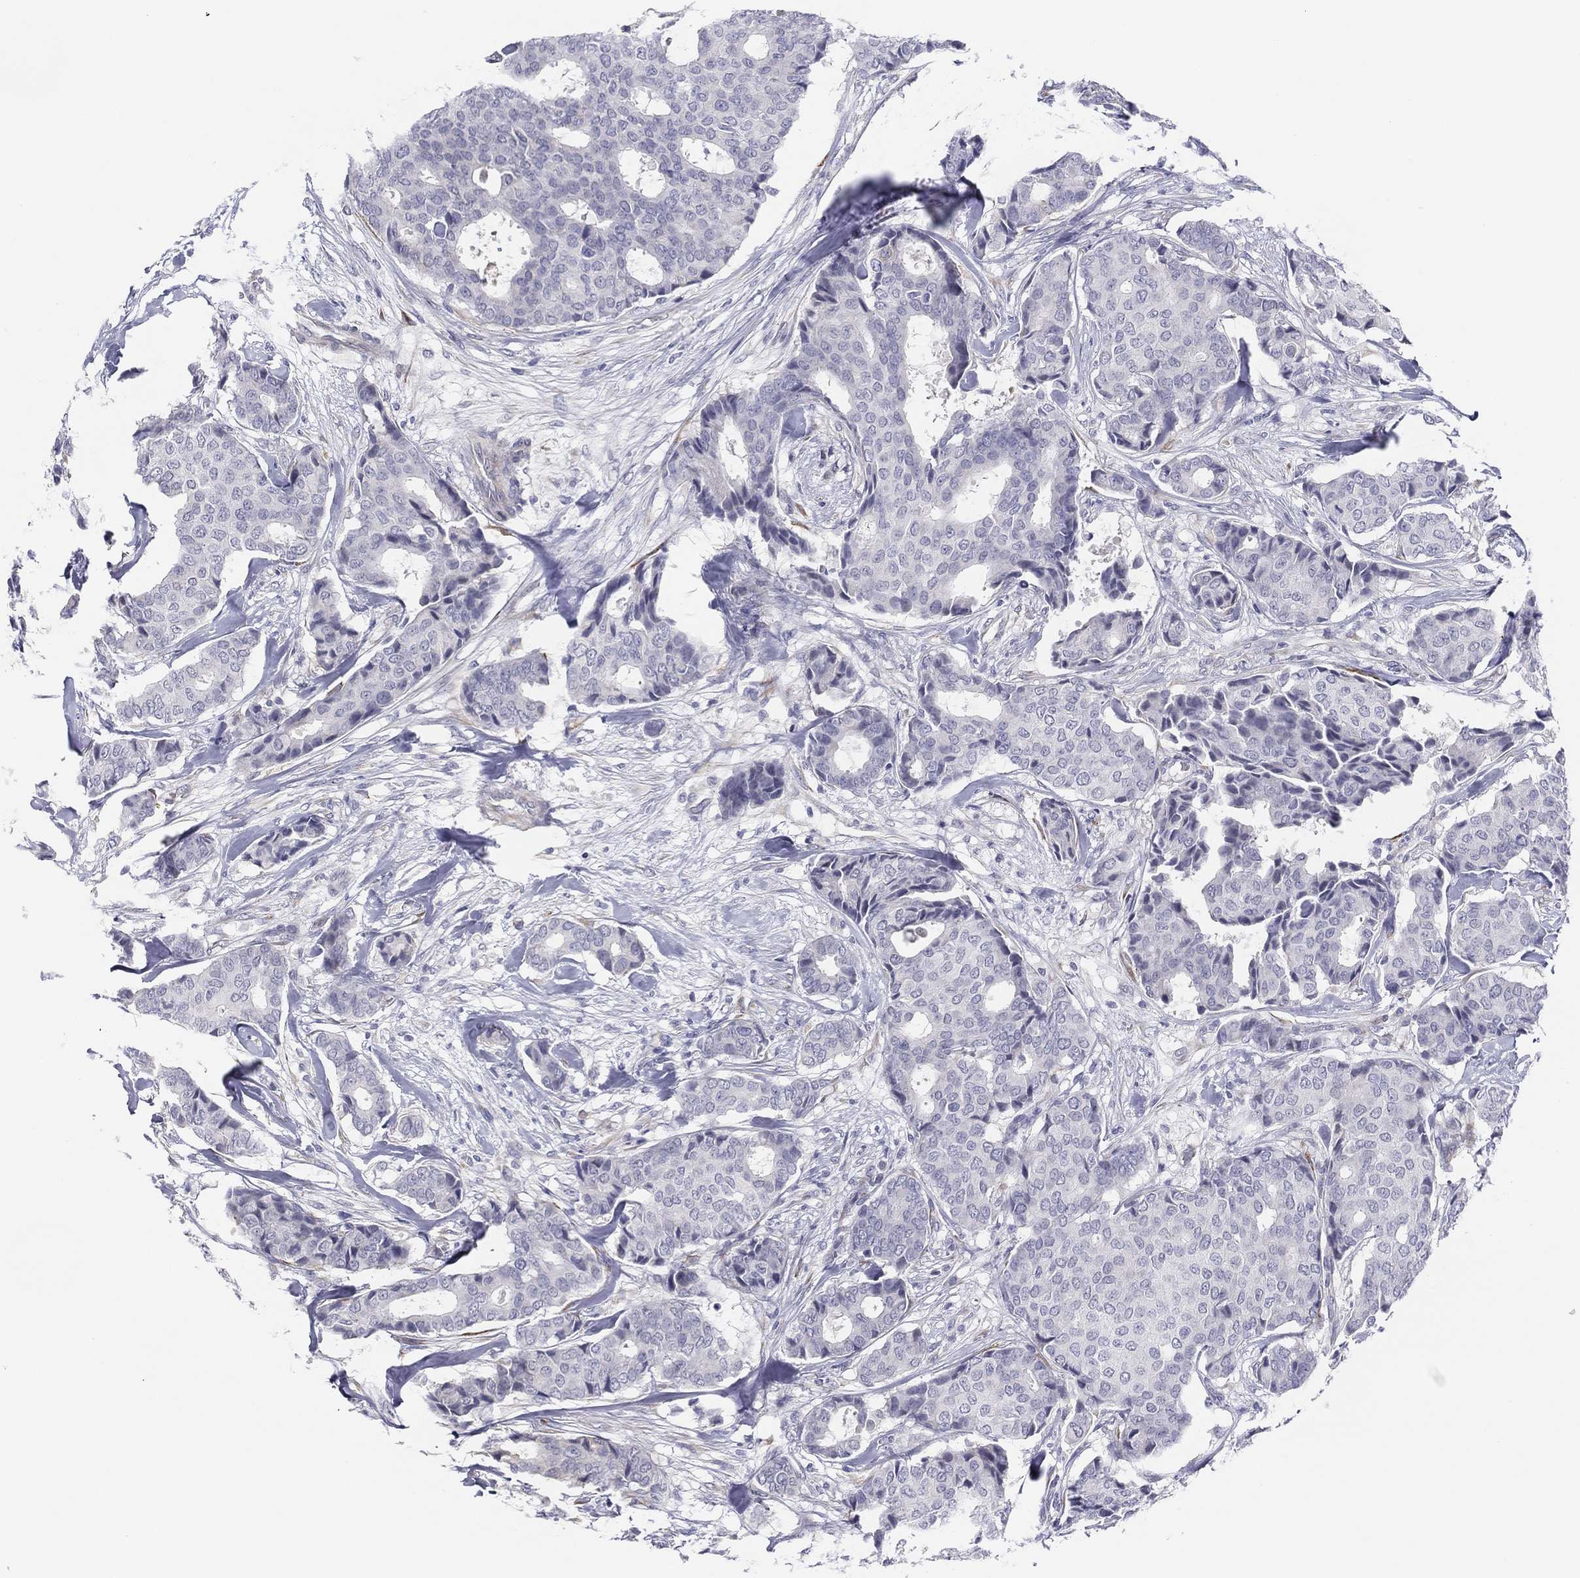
{"staining": {"intensity": "negative", "quantity": "none", "location": "none"}, "tissue": "breast cancer", "cell_type": "Tumor cells", "image_type": "cancer", "snomed": [{"axis": "morphology", "description": "Duct carcinoma"}, {"axis": "topography", "description": "Breast"}], "caption": "Image shows no protein staining in tumor cells of breast invasive ductal carcinoma tissue. (DAB immunohistochemistry with hematoxylin counter stain).", "gene": "MLF1", "patient": {"sex": "female", "age": 75}}